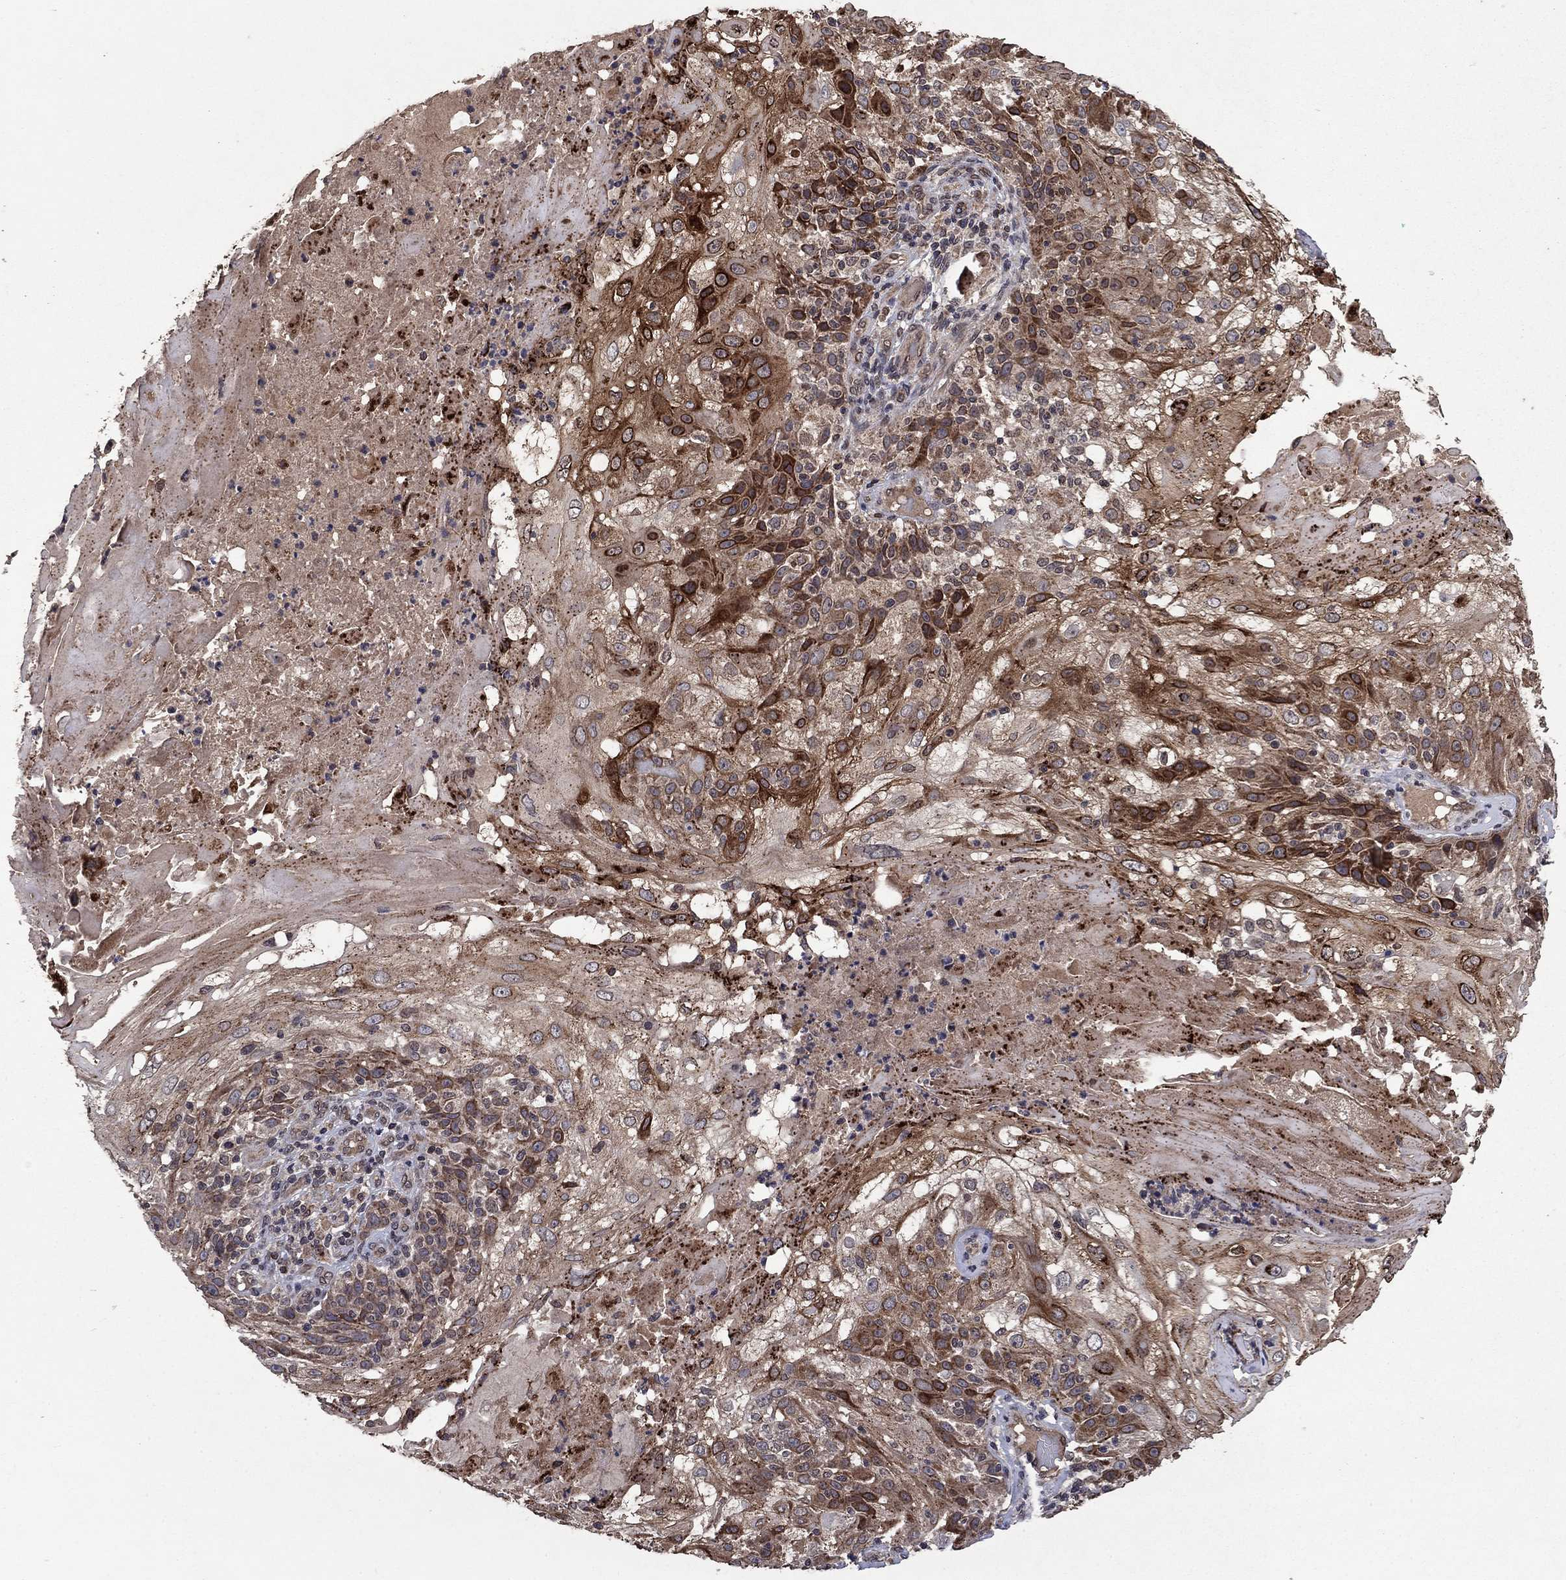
{"staining": {"intensity": "strong", "quantity": "25%-75%", "location": "cytoplasmic/membranous"}, "tissue": "skin cancer", "cell_type": "Tumor cells", "image_type": "cancer", "snomed": [{"axis": "morphology", "description": "Normal tissue, NOS"}, {"axis": "morphology", "description": "Squamous cell carcinoma, NOS"}, {"axis": "topography", "description": "Skin"}], "caption": "The immunohistochemical stain highlights strong cytoplasmic/membranous positivity in tumor cells of skin squamous cell carcinoma tissue.", "gene": "DHRS1", "patient": {"sex": "female", "age": 83}}